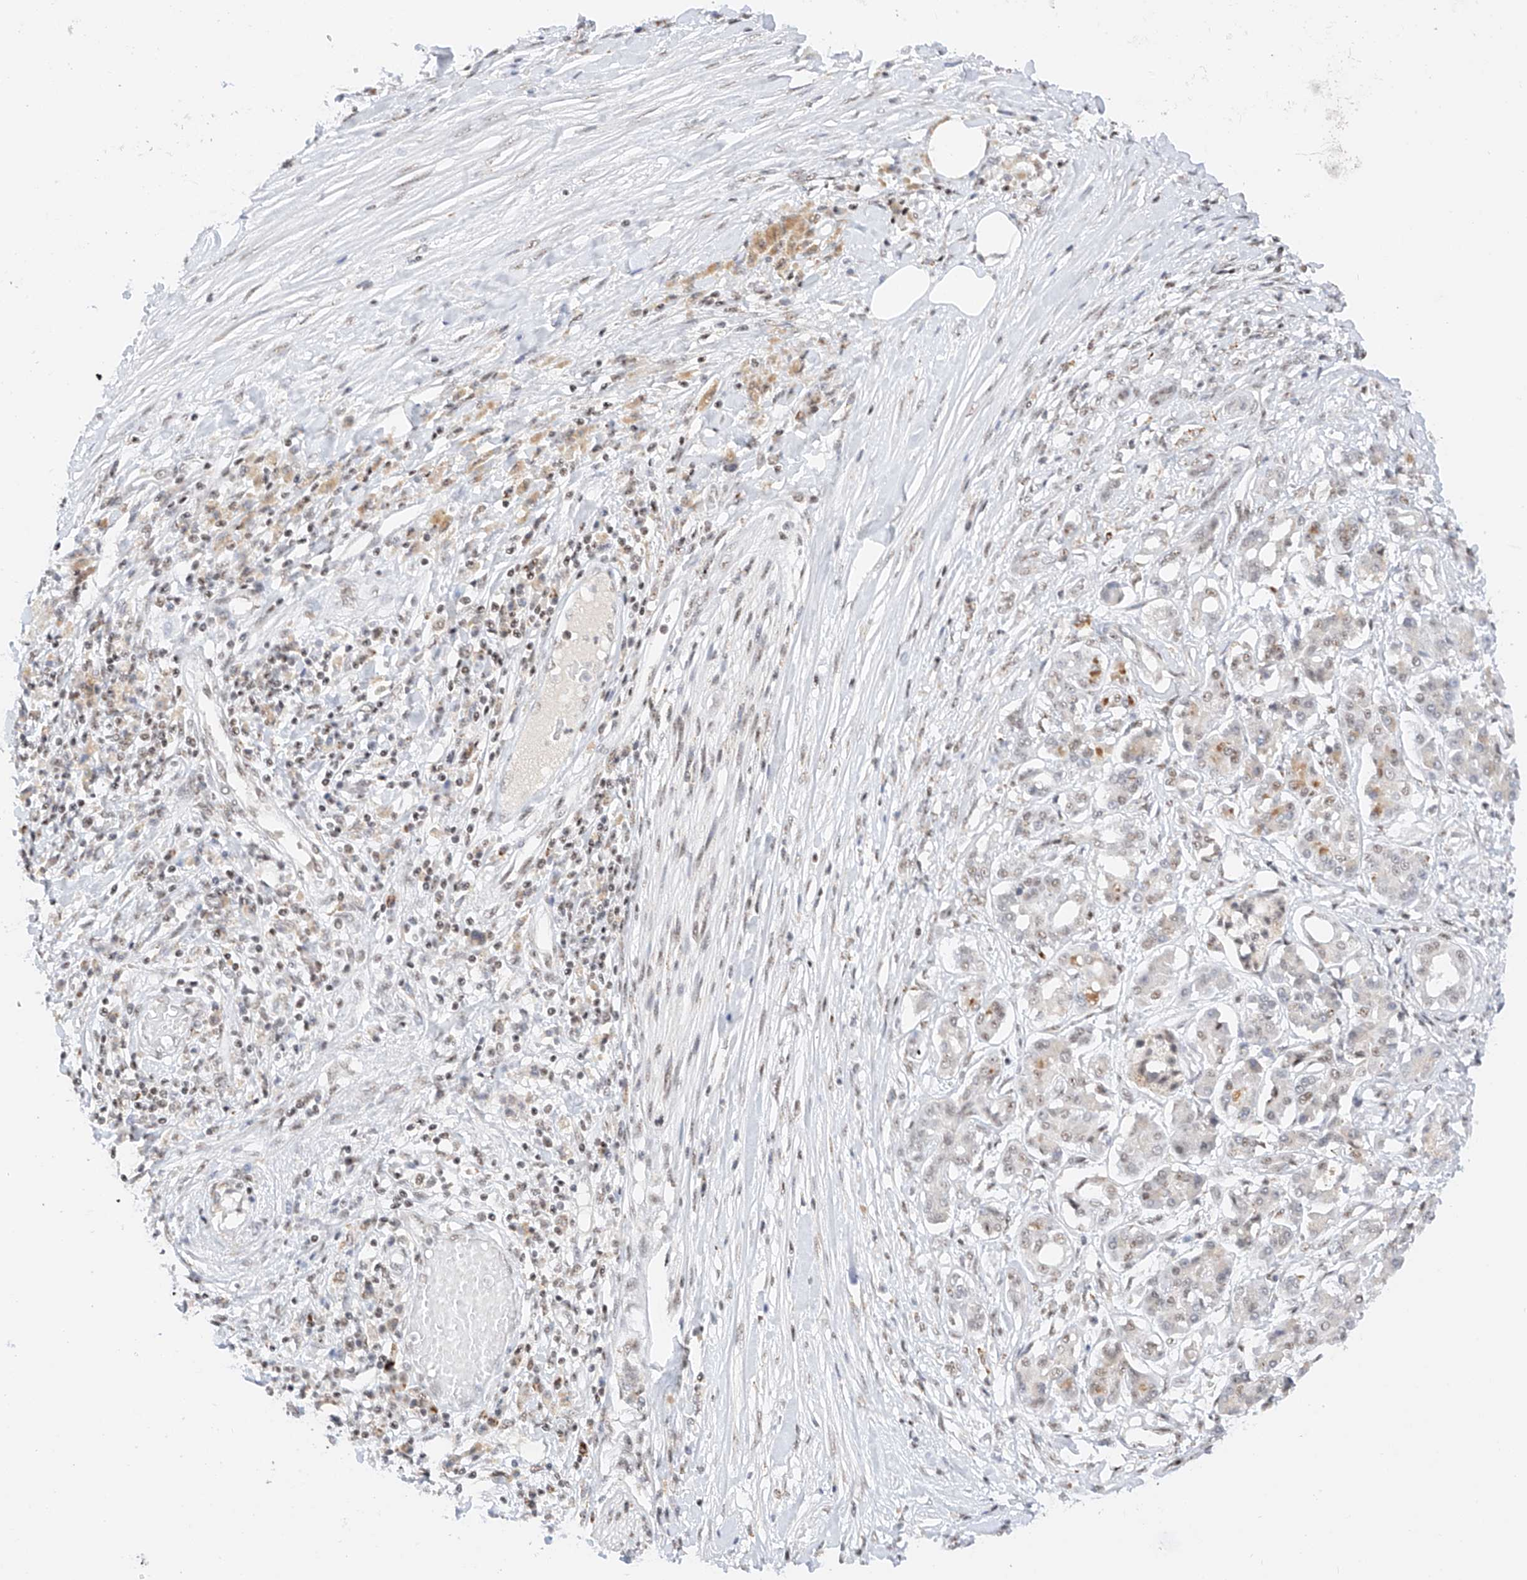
{"staining": {"intensity": "weak", "quantity": "<25%", "location": "nuclear"}, "tissue": "pancreatic cancer", "cell_type": "Tumor cells", "image_type": "cancer", "snomed": [{"axis": "morphology", "description": "Adenocarcinoma, NOS"}, {"axis": "topography", "description": "Pancreas"}], "caption": "The micrograph displays no staining of tumor cells in pancreatic adenocarcinoma.", "gene": "NRF1", "patient": {"sex": "female", "age": 56}}